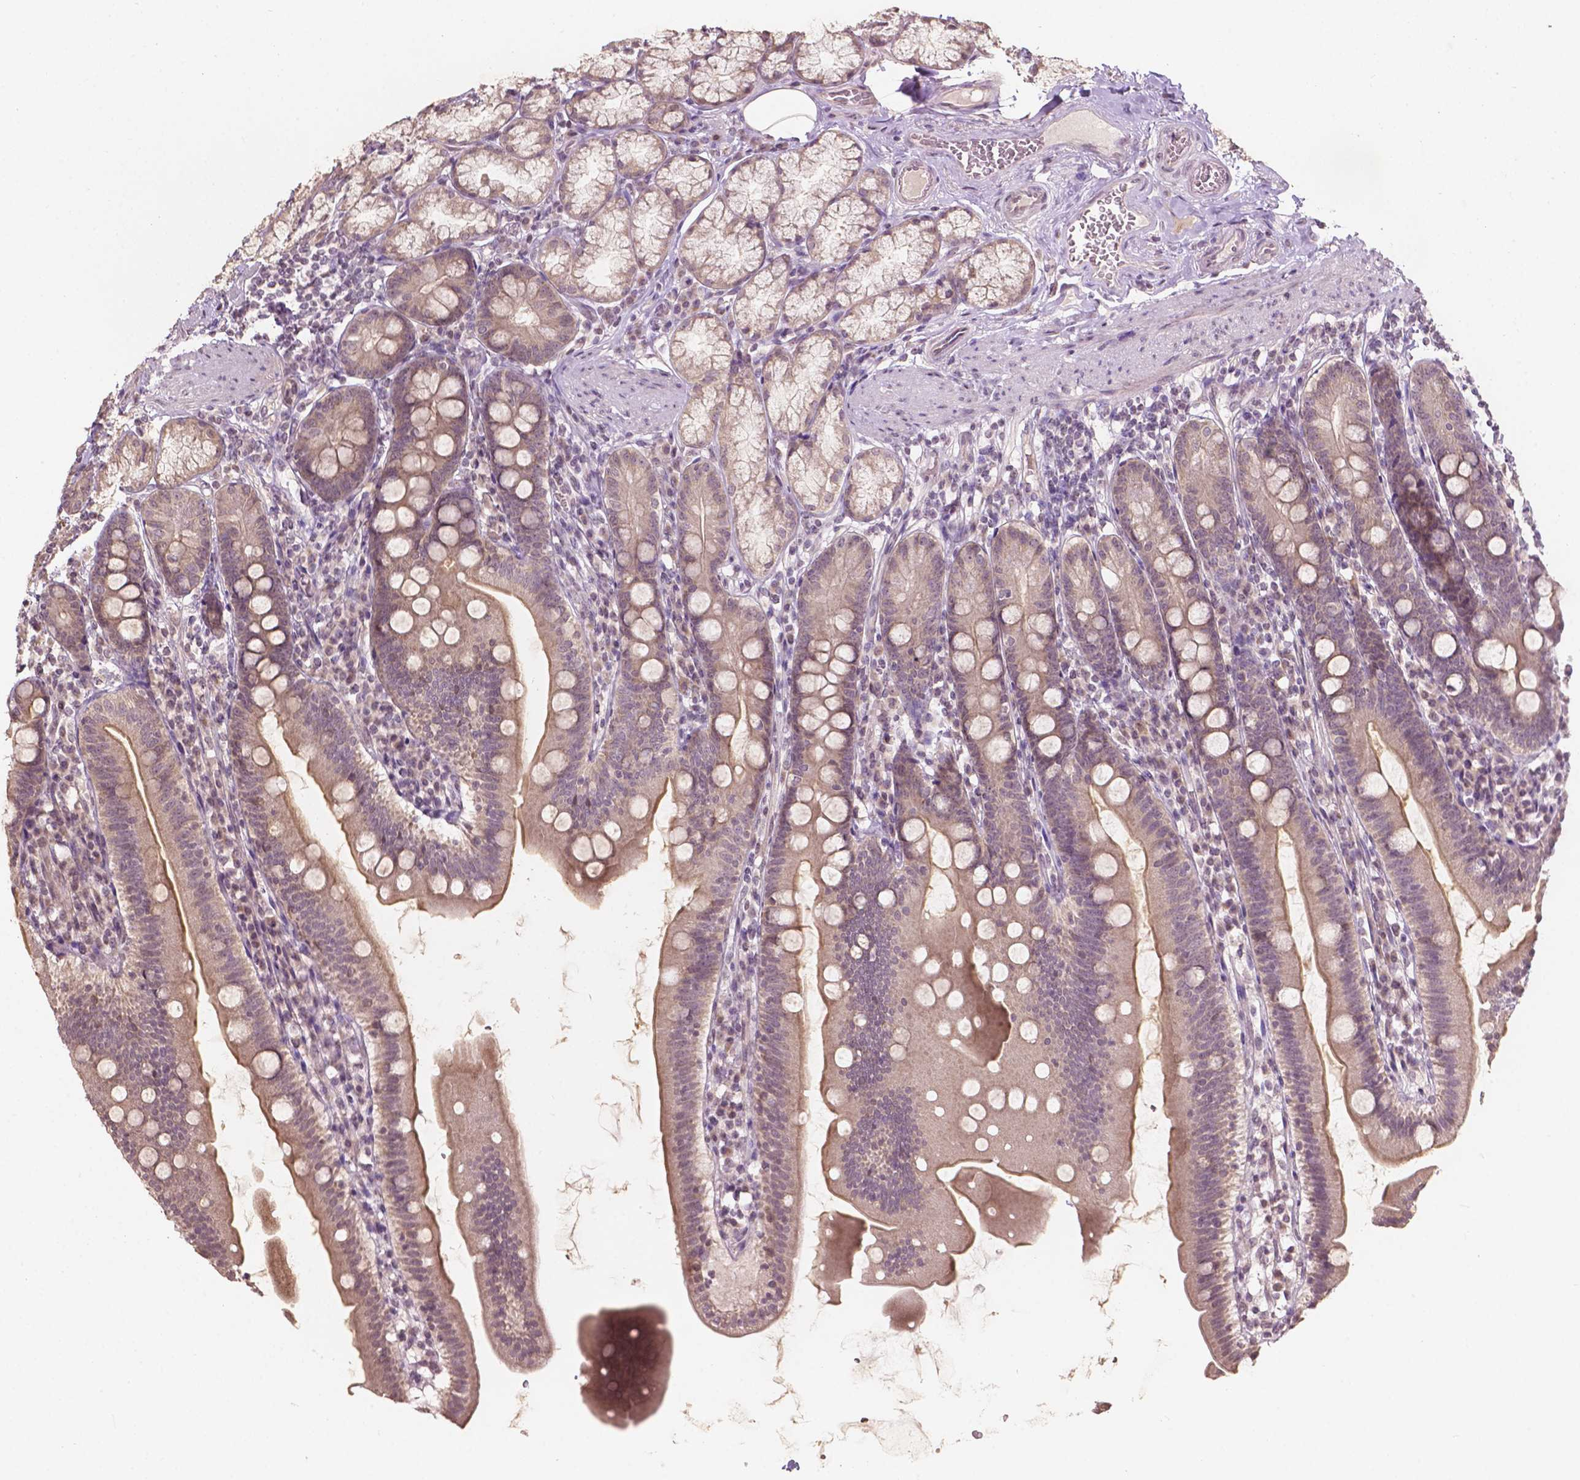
{"staining": {"intensity": "moderate", "quantity": ">75%", "location": "cytoplasmic/membranous"}, "tissue": "duodenum", "cell_type": "Glandular cells", "image_type": "normal", "snomed": [{"axis": "morphology", "description": "Normal tissue, NOS"}, {"axis": "topography", "description": "Duodenum"}], "caption": "The micrograph shows immunohistochemical staining of benign duodenum. There is moderate cytoplasmic/membranous positivity is appreciated in approximately >75% of glandular cells. (Brightfield microscopy of DAB IHC at high magnification).", "gene": "NOS1AP", "patient": {"sex": "female", "age": 67}}